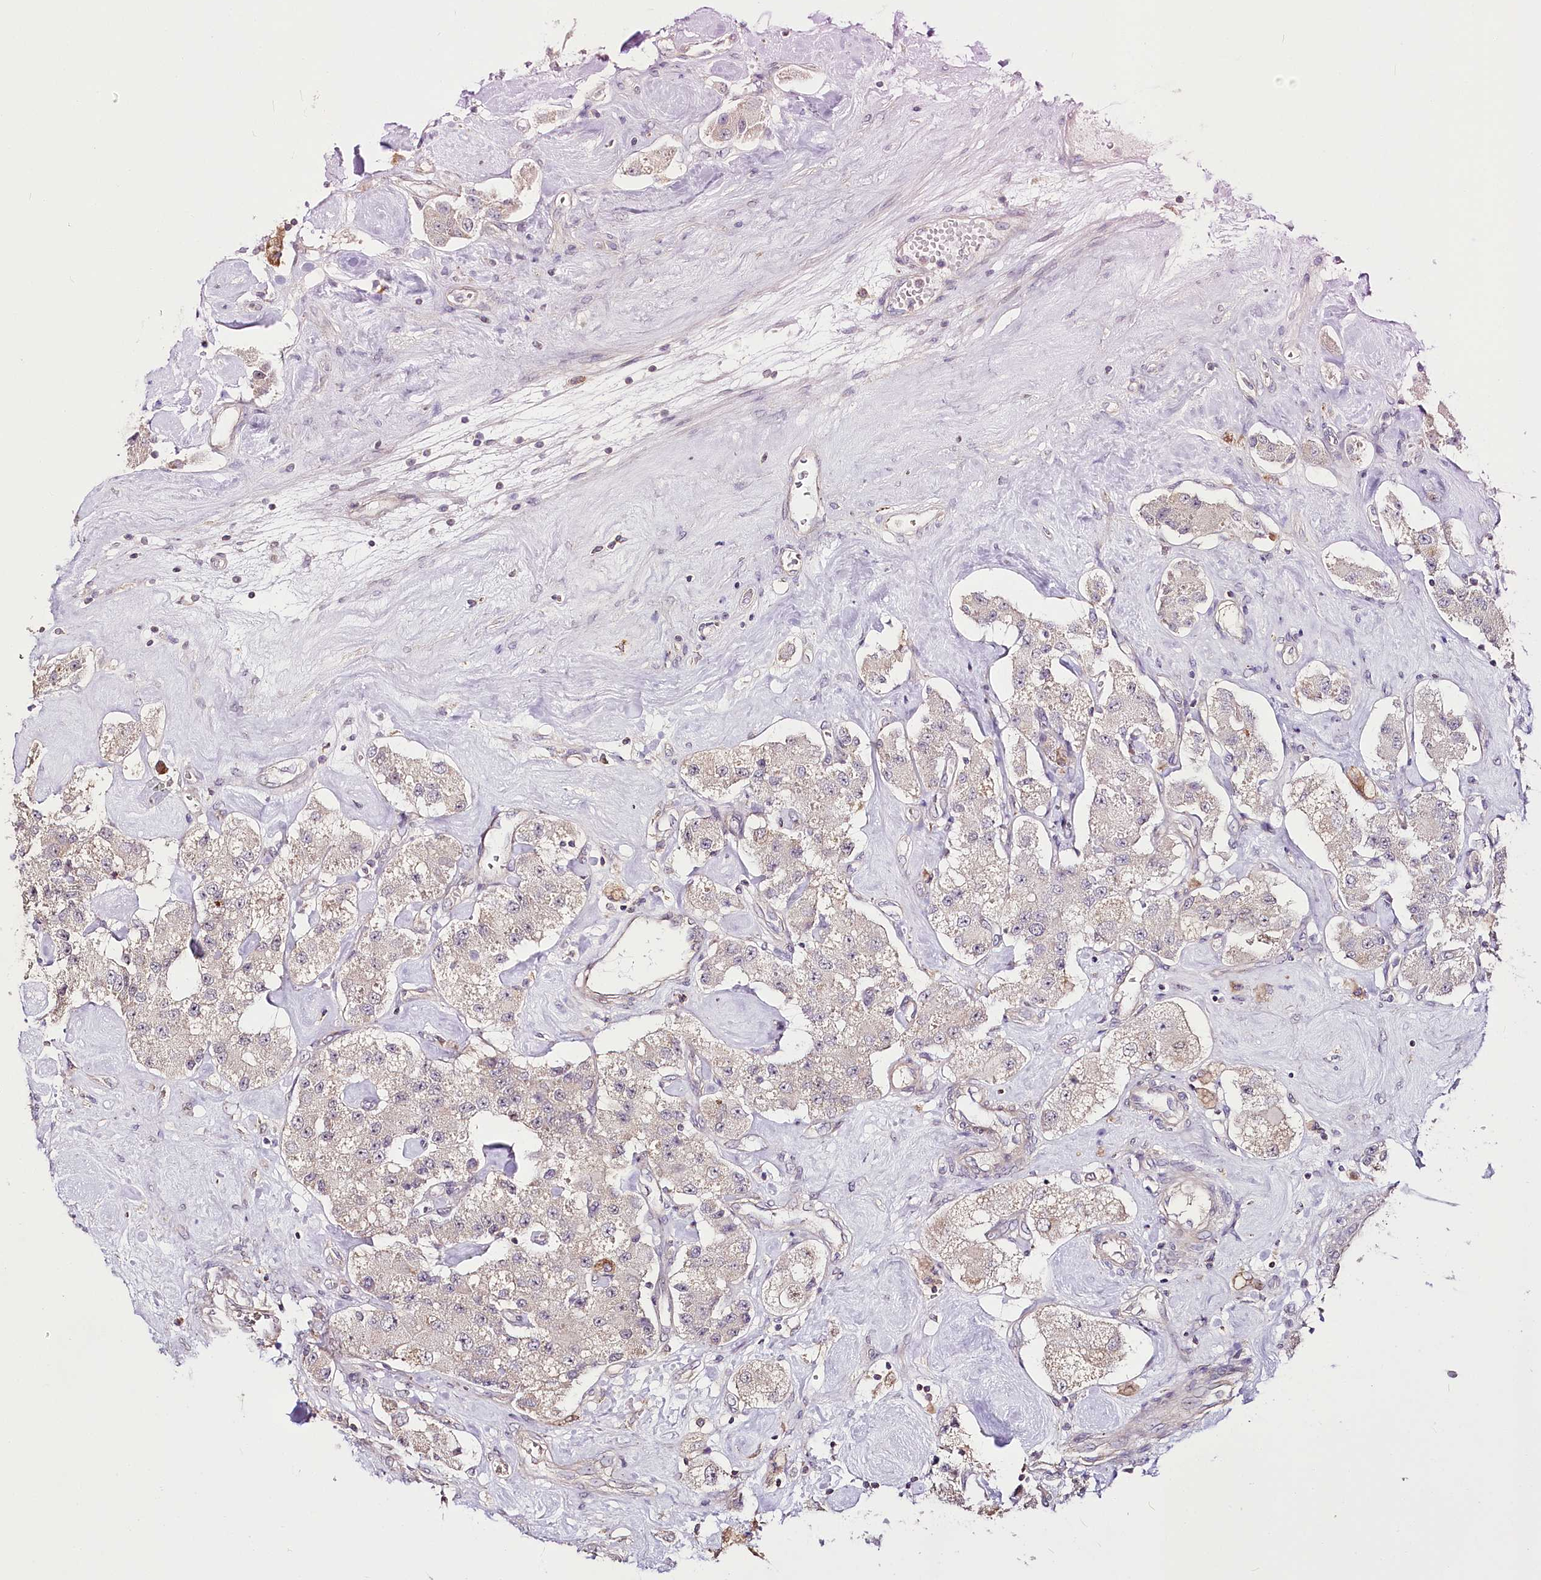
{"staining": {"intensity": "weak", "quantity": "<25%", "location": "cytoplasmic/membranous"}, "tissue": "carcinoid", "cell_type": "Tumor cells", "image_type": "cancer", "snomed": [{"axis": "morphology", "description": "Carcinoid, malignant, NOS"}, {"axis": "topography", "description": "Pancreas"}], "caption": "Immunohistochemical staining of carcinoid (malignant) demonstrates no significant expression in tumor cells.", "gene": "ZNF226", "patient": {"sex": "male", "age": 41}}